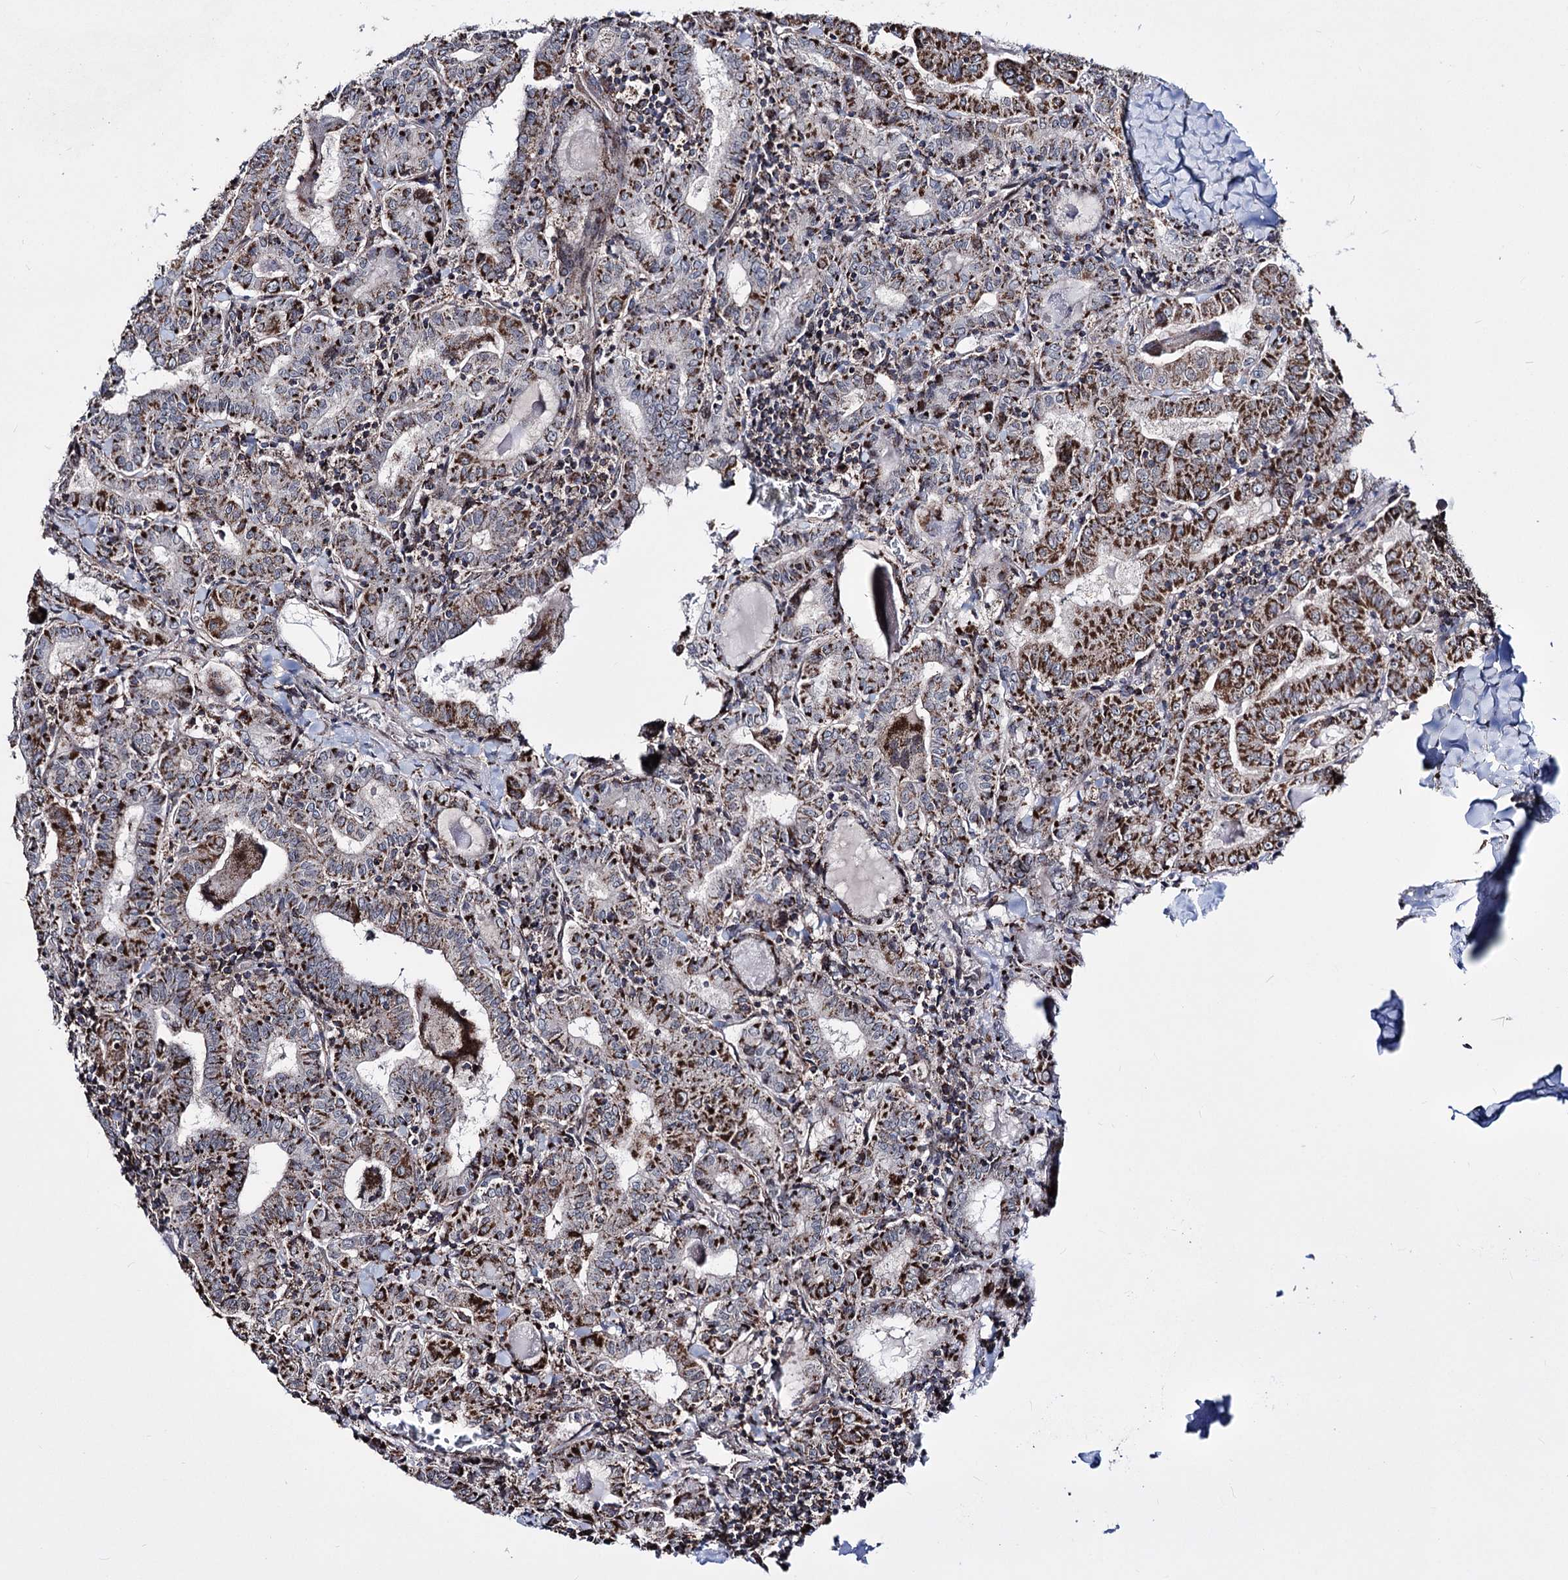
{"staining": {"intensity": "moderate", "quantity": ">75%", "location": "cytoplasmic/membranous"}, "tissue": "thyroid cancer", "cell_type": "Tumor cells", "image_type": "cancer", "snomed": [{"axis": "morphology", "description": "Papillary adenocarcinoma, NOS"}, {"axis": "topography", "description": "Thyroid gland"}], "caption": "Papillary adenocarcinoma (thyroid) stained with IHC shows moderate cytoplasmic/membranous expression in approximately >75% of tumor cells.", "gene": "CREB3L4", "patient": {"sex": "female", "age": 72}}